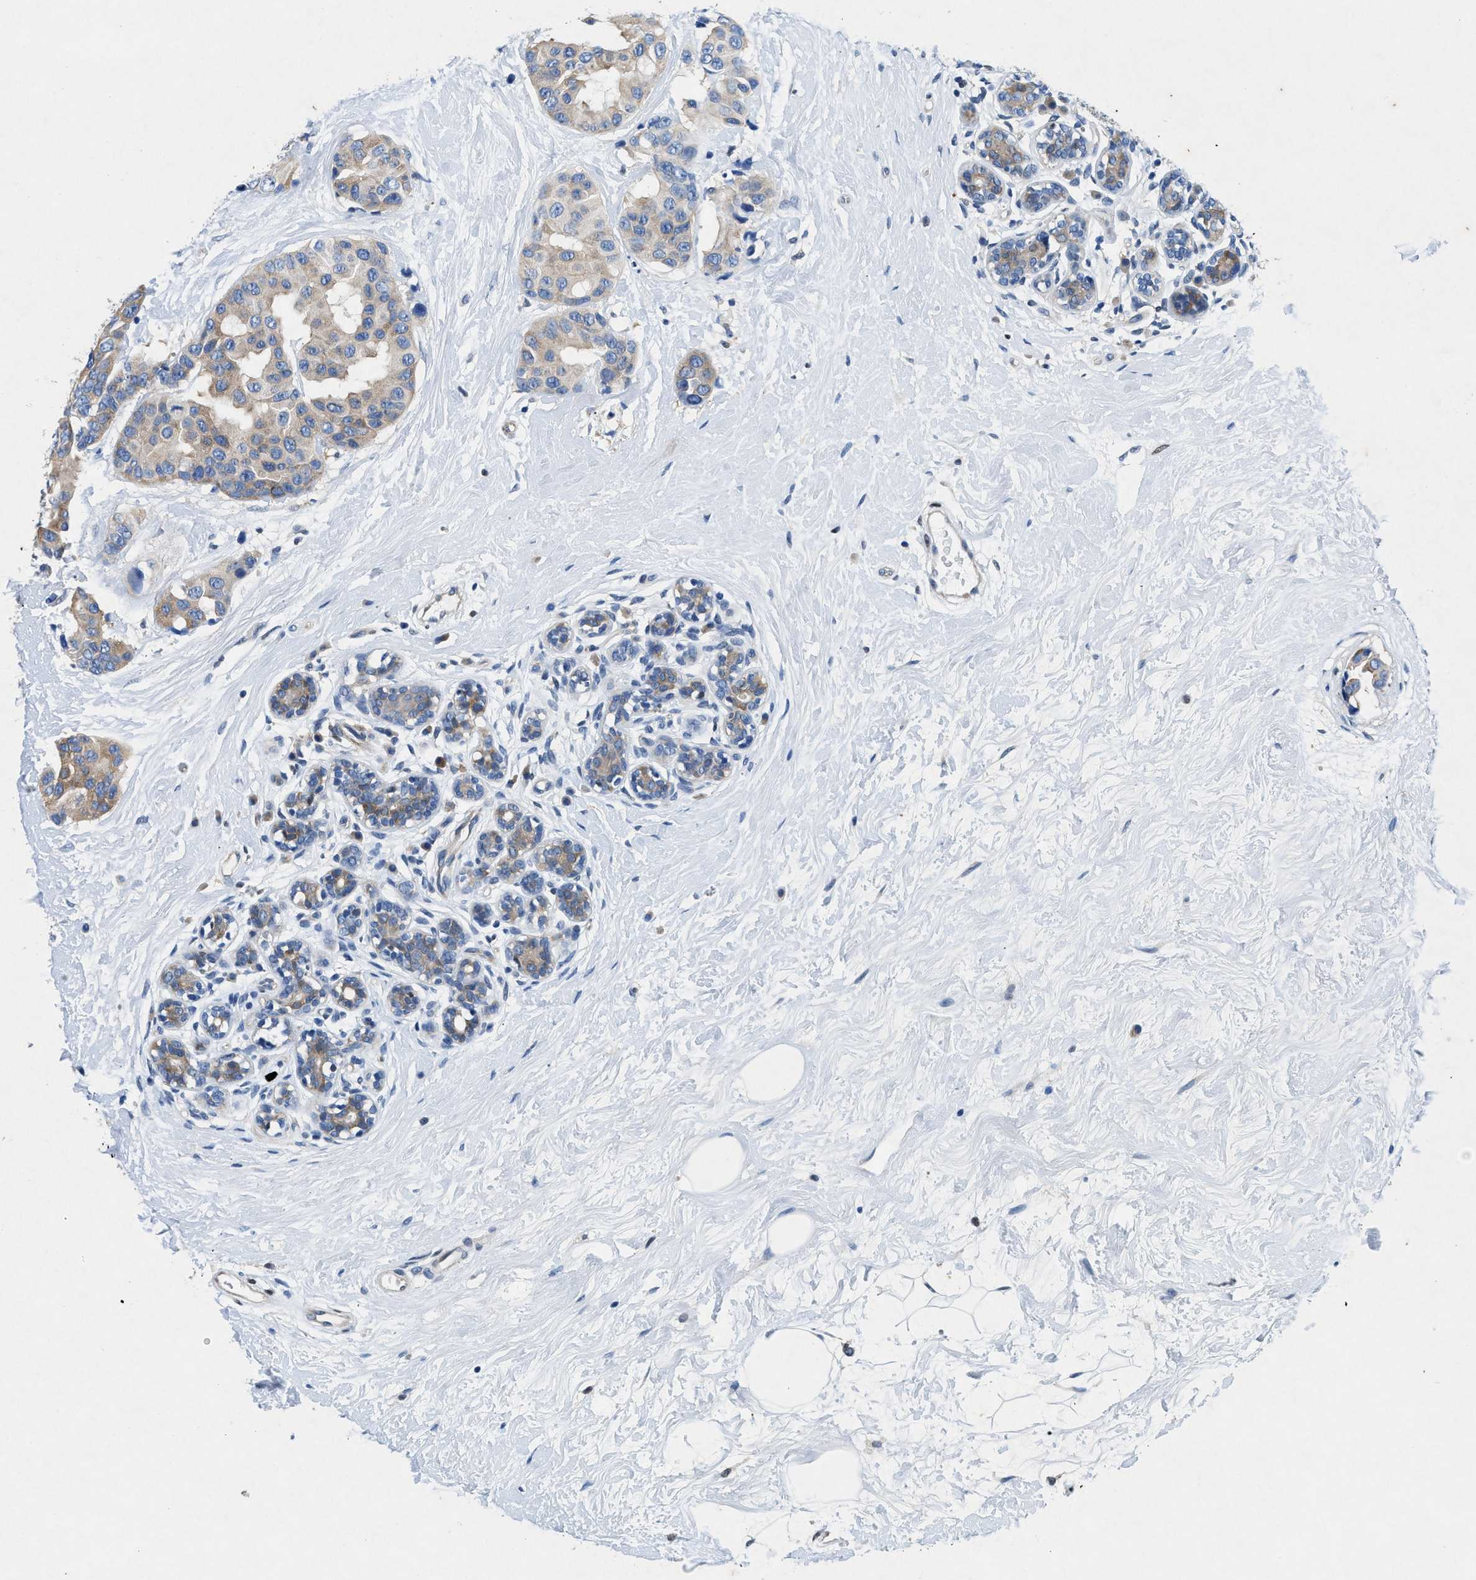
{"staining": {"intensity": "weak", "quantity": ">75%", "location": "cytoplasmic/membranous"}, "tissue": "breast cancer", "cell_type": "Tumor cells", "image_type": "cancer", "snomed": [{"axis": "morphology", "description": "Normal tissue, NOS"}, {"axis": "morphology", "description": "Duct carcinoma"}, {"axis": "topography", "description": "Breast"}], "caption": "Tumor cells demonstrate low levels of weak cytoplasmic/membranous expression in about >75% of cells in breast invasive ductal carcinoma.", "gene": "COPS2", "patient": {"sex": "female", "age": 39}}